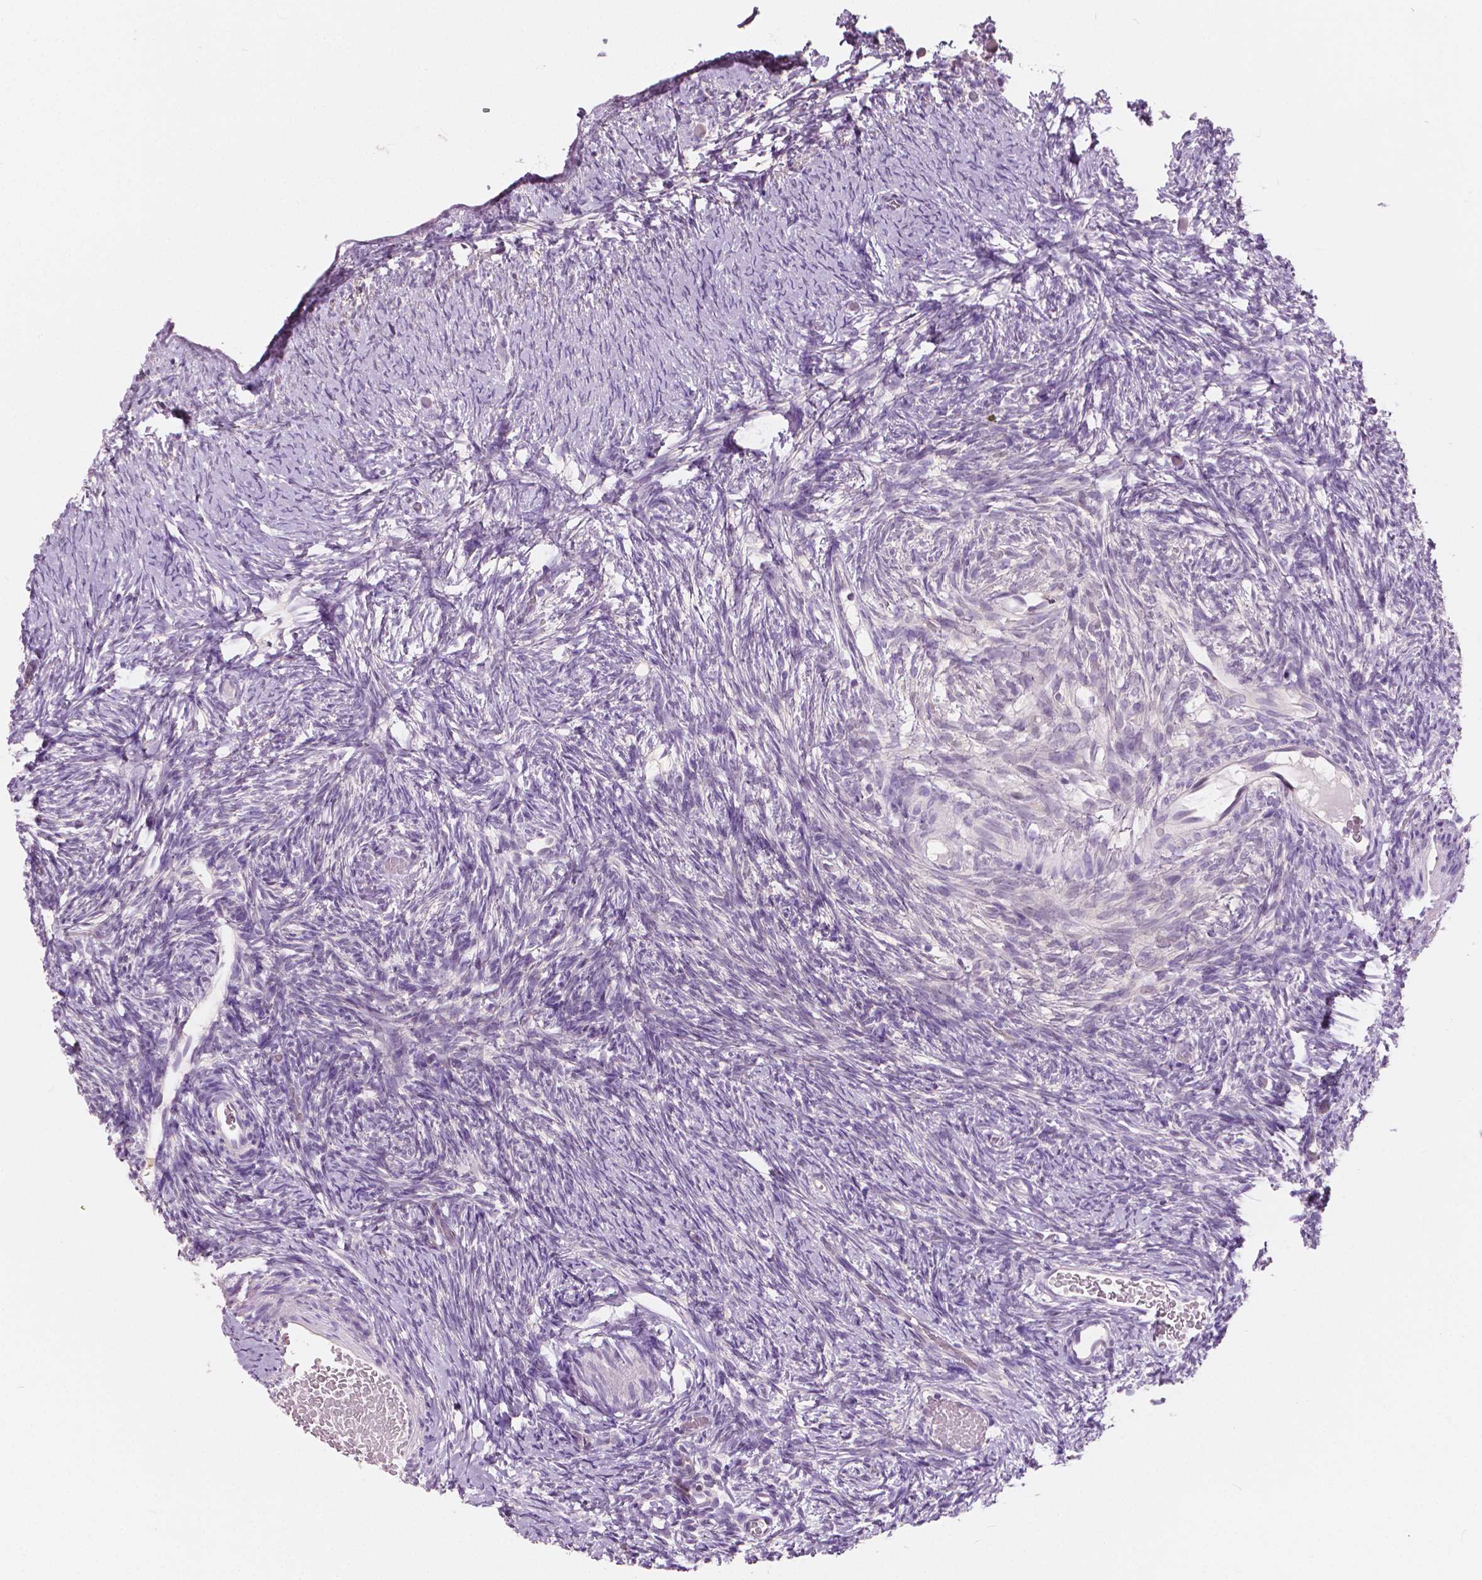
{"staining": {"intensity": "negative", "quantity": "none", "location": "none"}, "tissue": "ovary", "cell_type": "Ovarian stroma cells", "image_type": "normal", "snomed": [{"axis": "morphology", "description": "Normal tissue, NOS"}, {"axis": "topography", "description": "Ovary"}], "caption": "Ovarian stroma cells are negative for protein expression in unremarkable human ovary. The staining is performed using DAB brown chromogen with nuclei counter-stained in using hematoxylin.", "gene": "TKFC", "patient": {"sex": "female", "age": 39}}